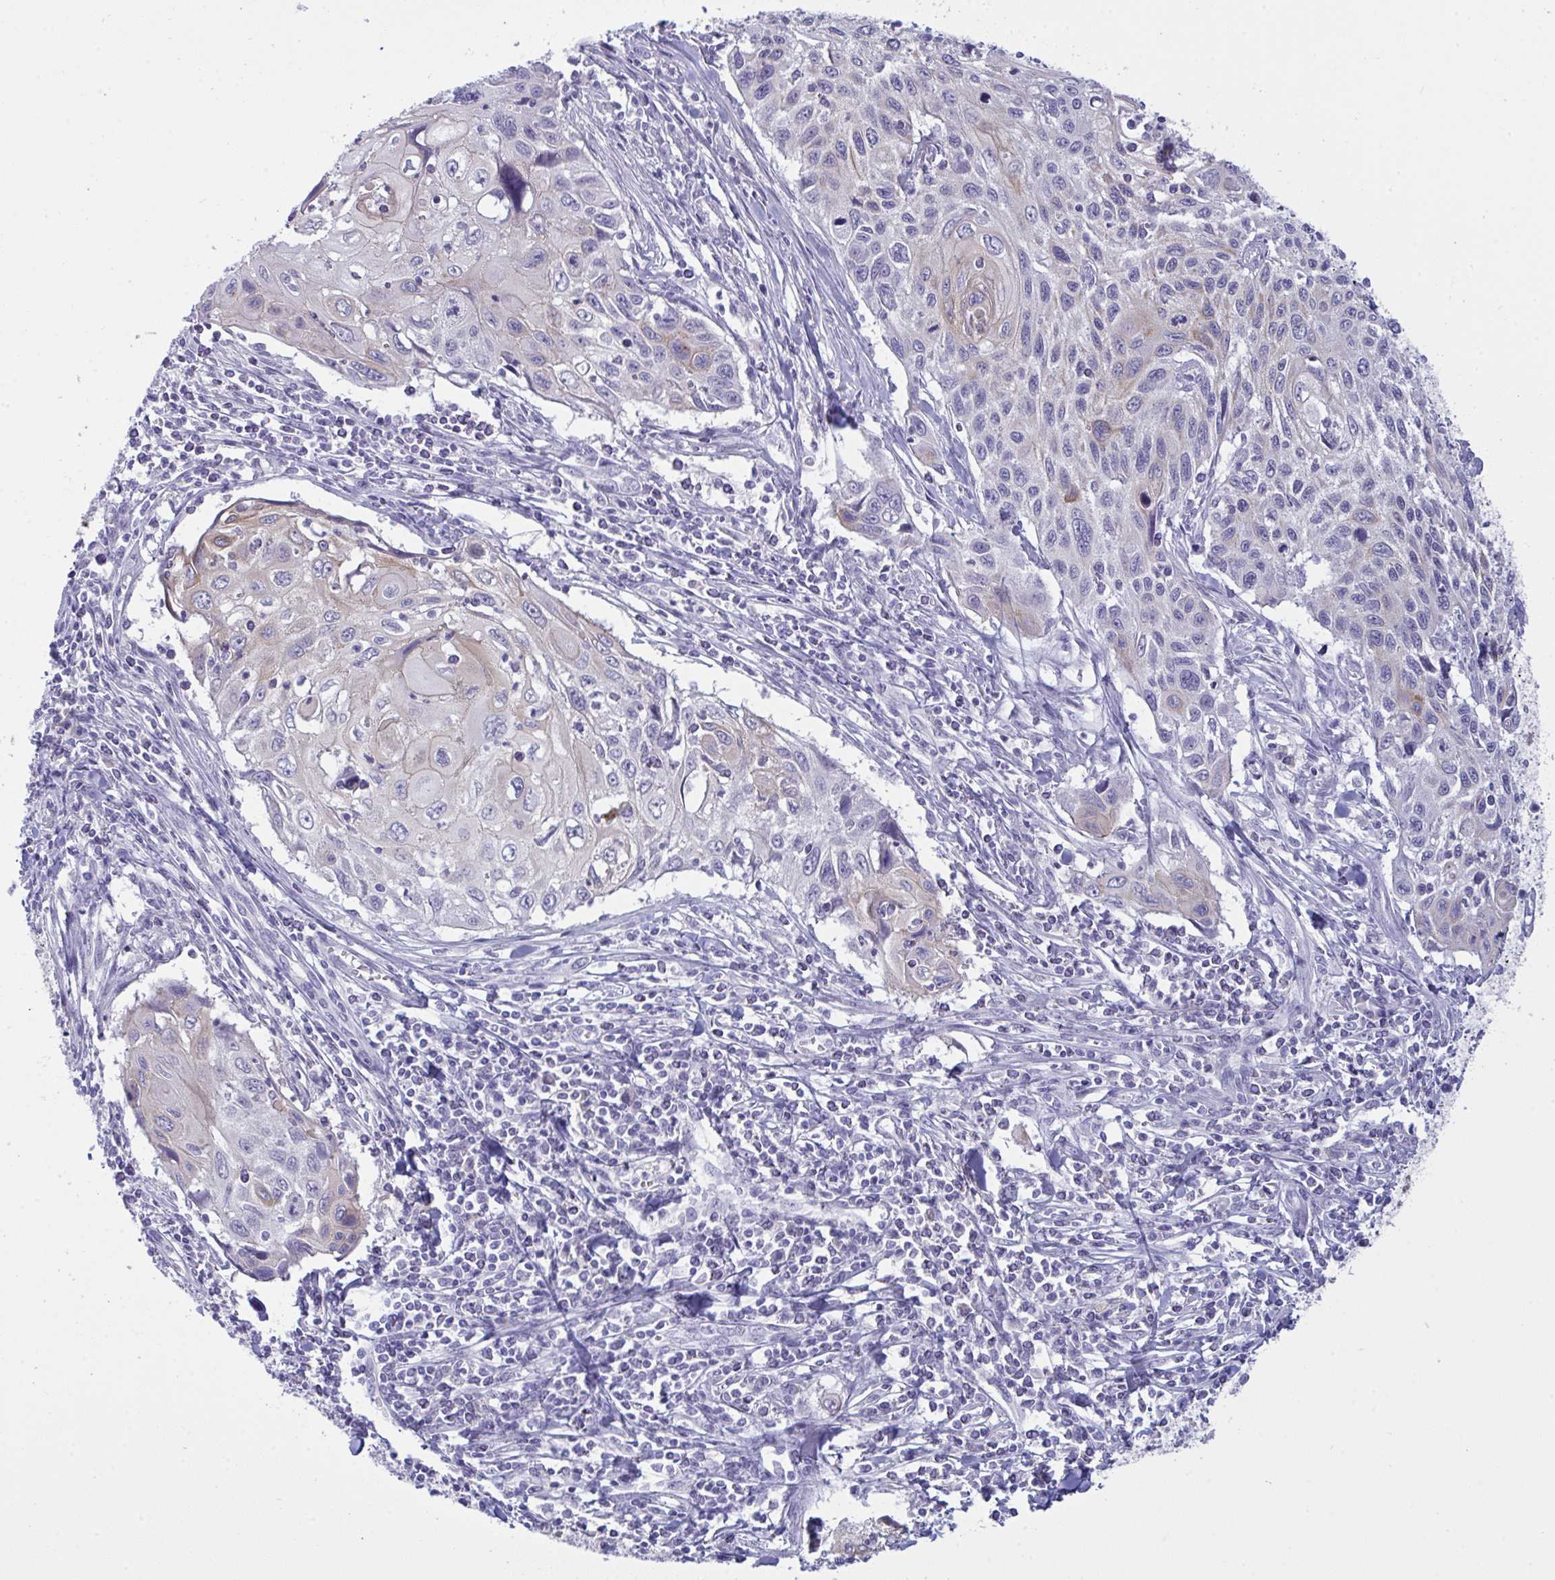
{"staining": {"intensity": "weak", "quantity": "25%-75%", "location": "cytoplasmic/membranous"}, "tissue": "cervical cancer", "cell_type": "Tumor cells", "image_type": "cancer", "snomed": [{"axis": "morphology", "description": "Squamous cell carcinoma, NOS"}, {"axis": "topography", "description": "Cervix"}], "caption": "Immunohistochemistry (IHC) photomicrograph of cervical cancer stained for a protein (brown), which reveals low levels of weak cytoplasmic/membranous expression in approximately 25%-75% of tumor cells.", "gene": "TENT5D", "patient": {"sex": "female", "age": 70}}